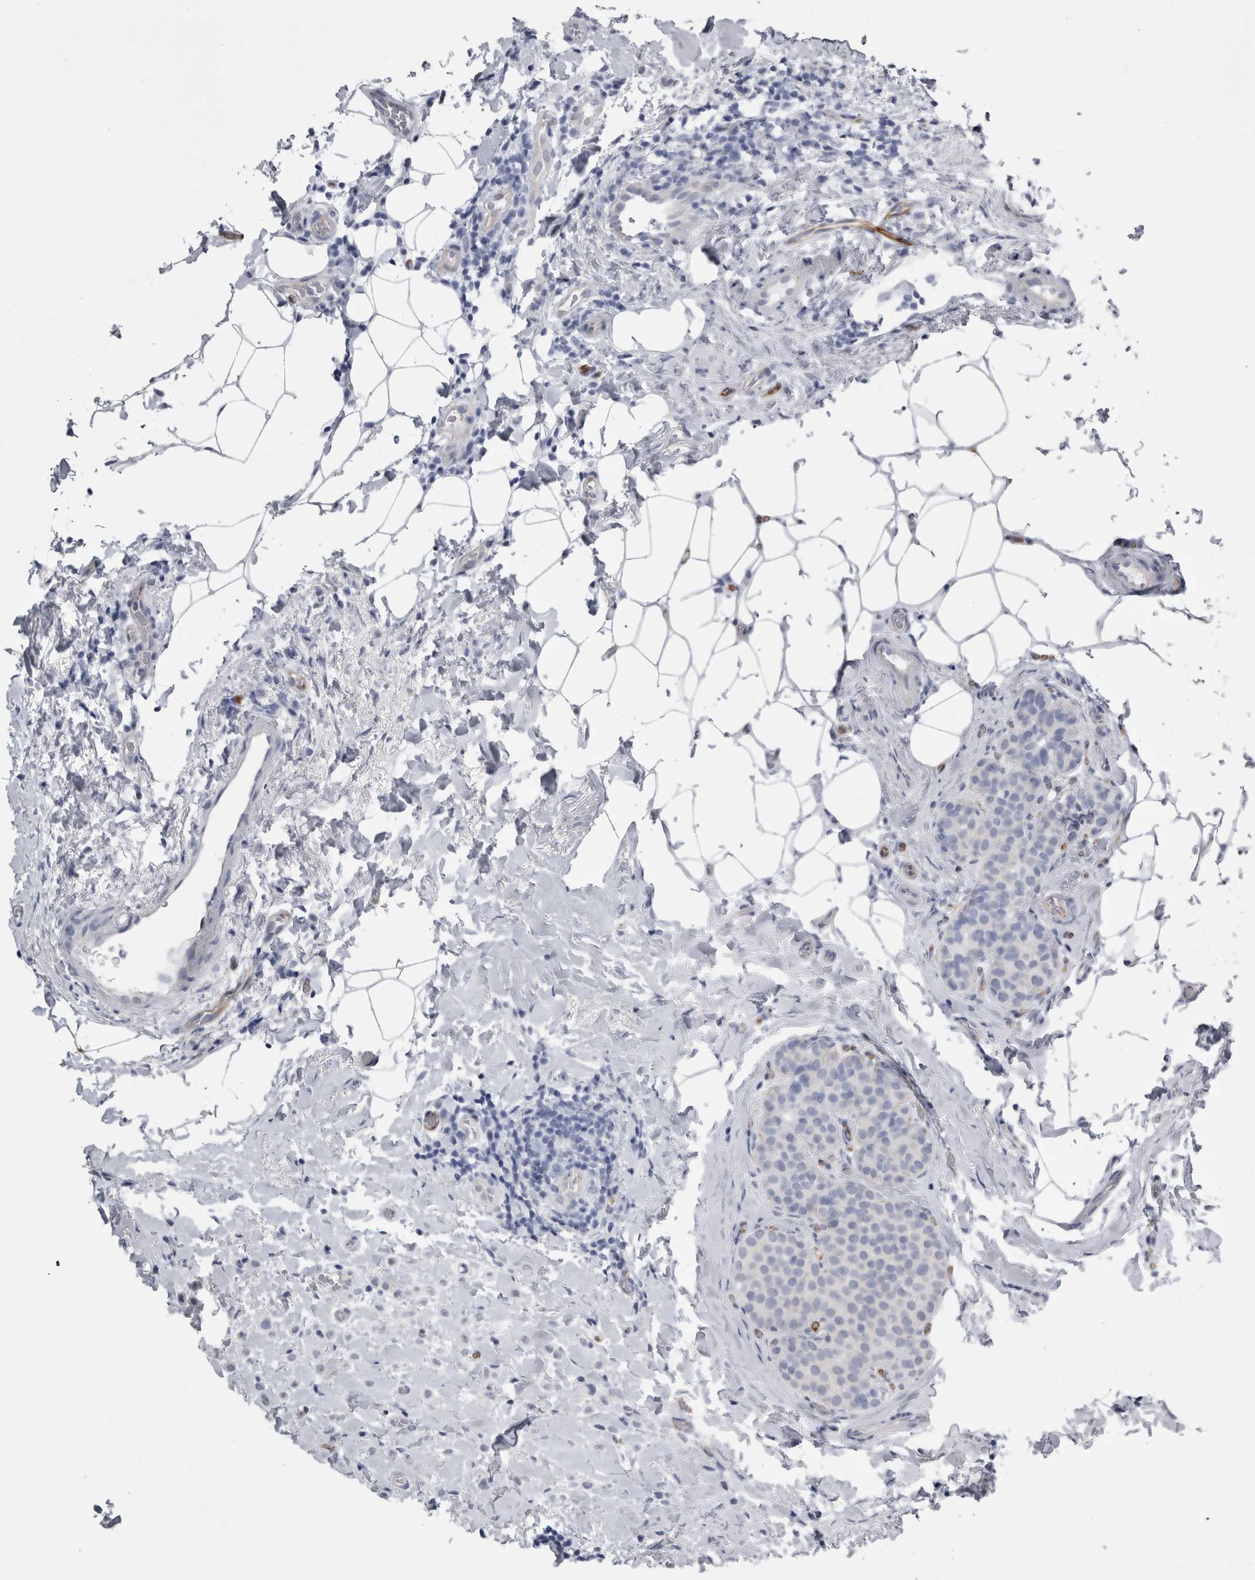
{"staining": {"intensity": "negative", "quantity": "none", "location": "none"}, "tissue": "breast cancer", "cell_type": "Tumor cells", "image_type": "cancer", "snomed": [{"axis": "morphology", "description": "Lobular carcinoma"}, {"axis": "topography", "description": "Breast"}], "caption": "IHC image of neoplastic tissue: lobular carcinoma (breast) stained with DAB (3,3'-diaminobenzidine) reveals no significant protein staining in tumor cells.", "gene": "VWDE", "patient": {"sex": "female", "age": 50}}